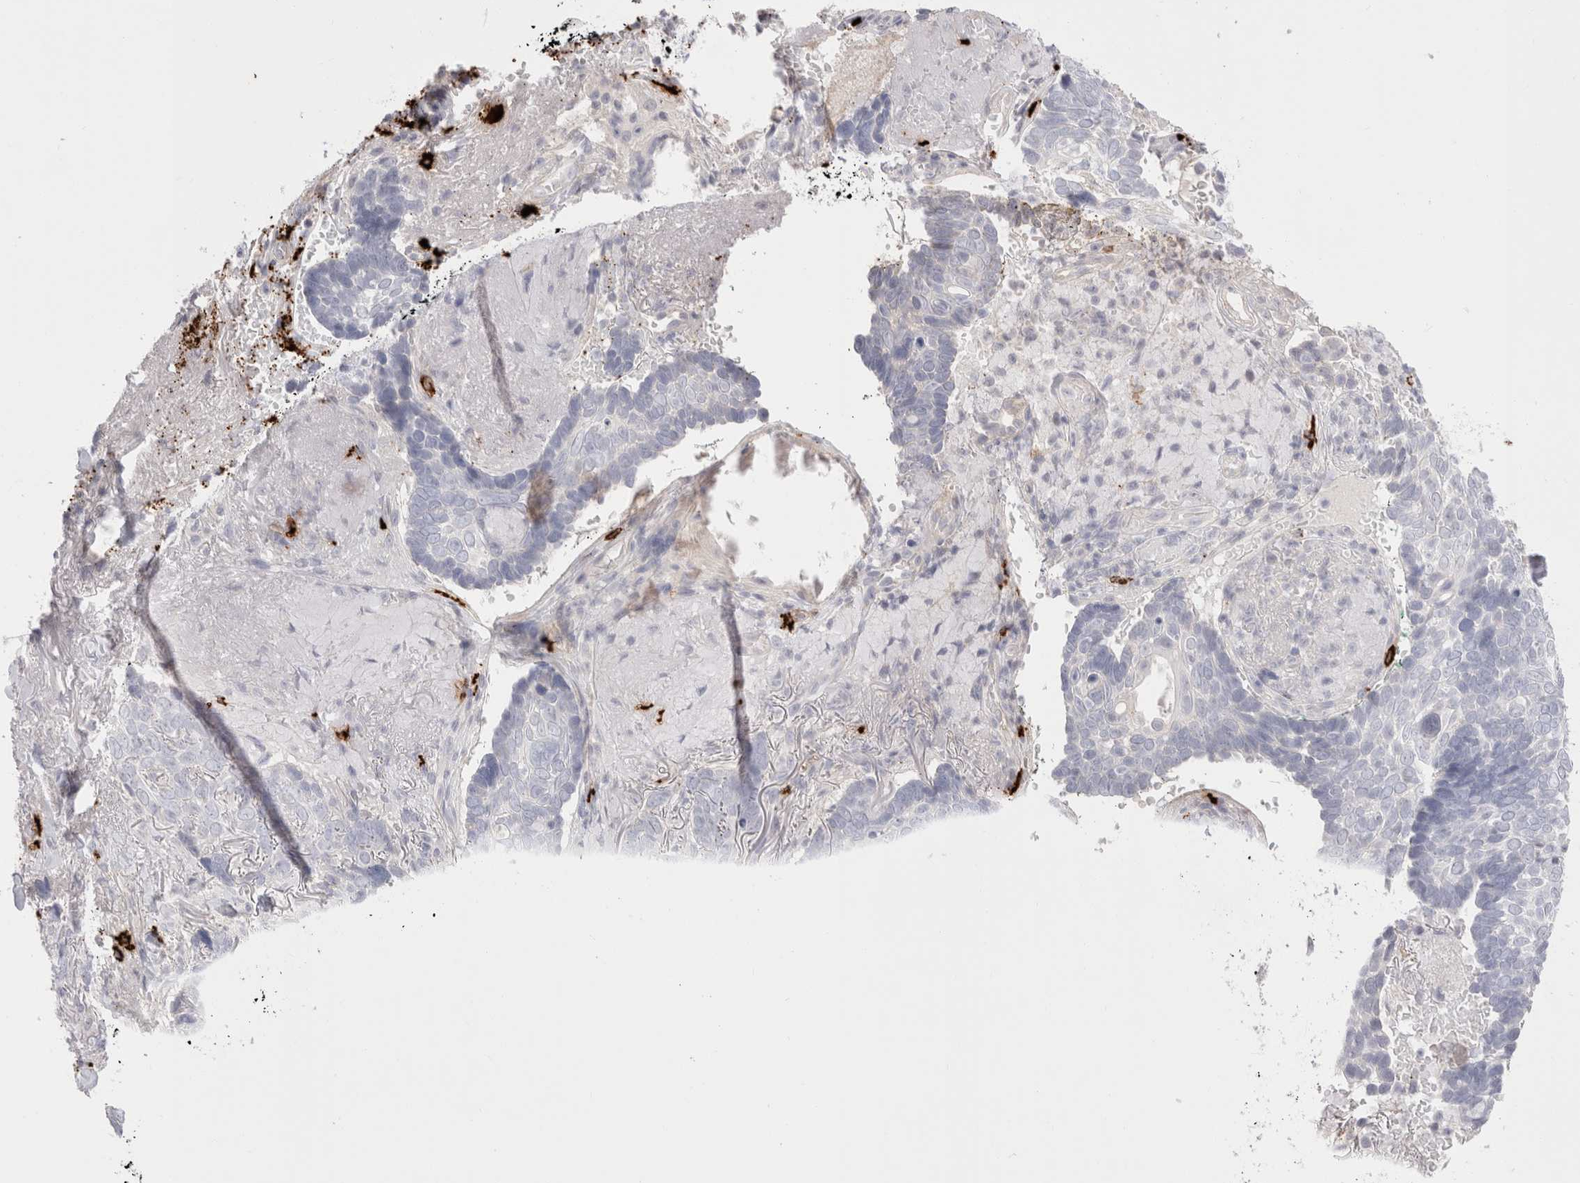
{"staining": {"intensity": "negative", "quantity": "none", "location": "none"}, "tissue": "skin cancer", "cell_type": "Tumor cells", "image_type": "cancer", "snomed": [{"axis": "morphology", "description": "Basal cell carcinoma"}, {"axis": "topography", "description": "Skin"}], "caption": "Tumor cells are negative for brown protein staining in basal cell carcinoma (skin).", "gene": "SPINK2", "patient": {"sex": "female", "age": 82}}